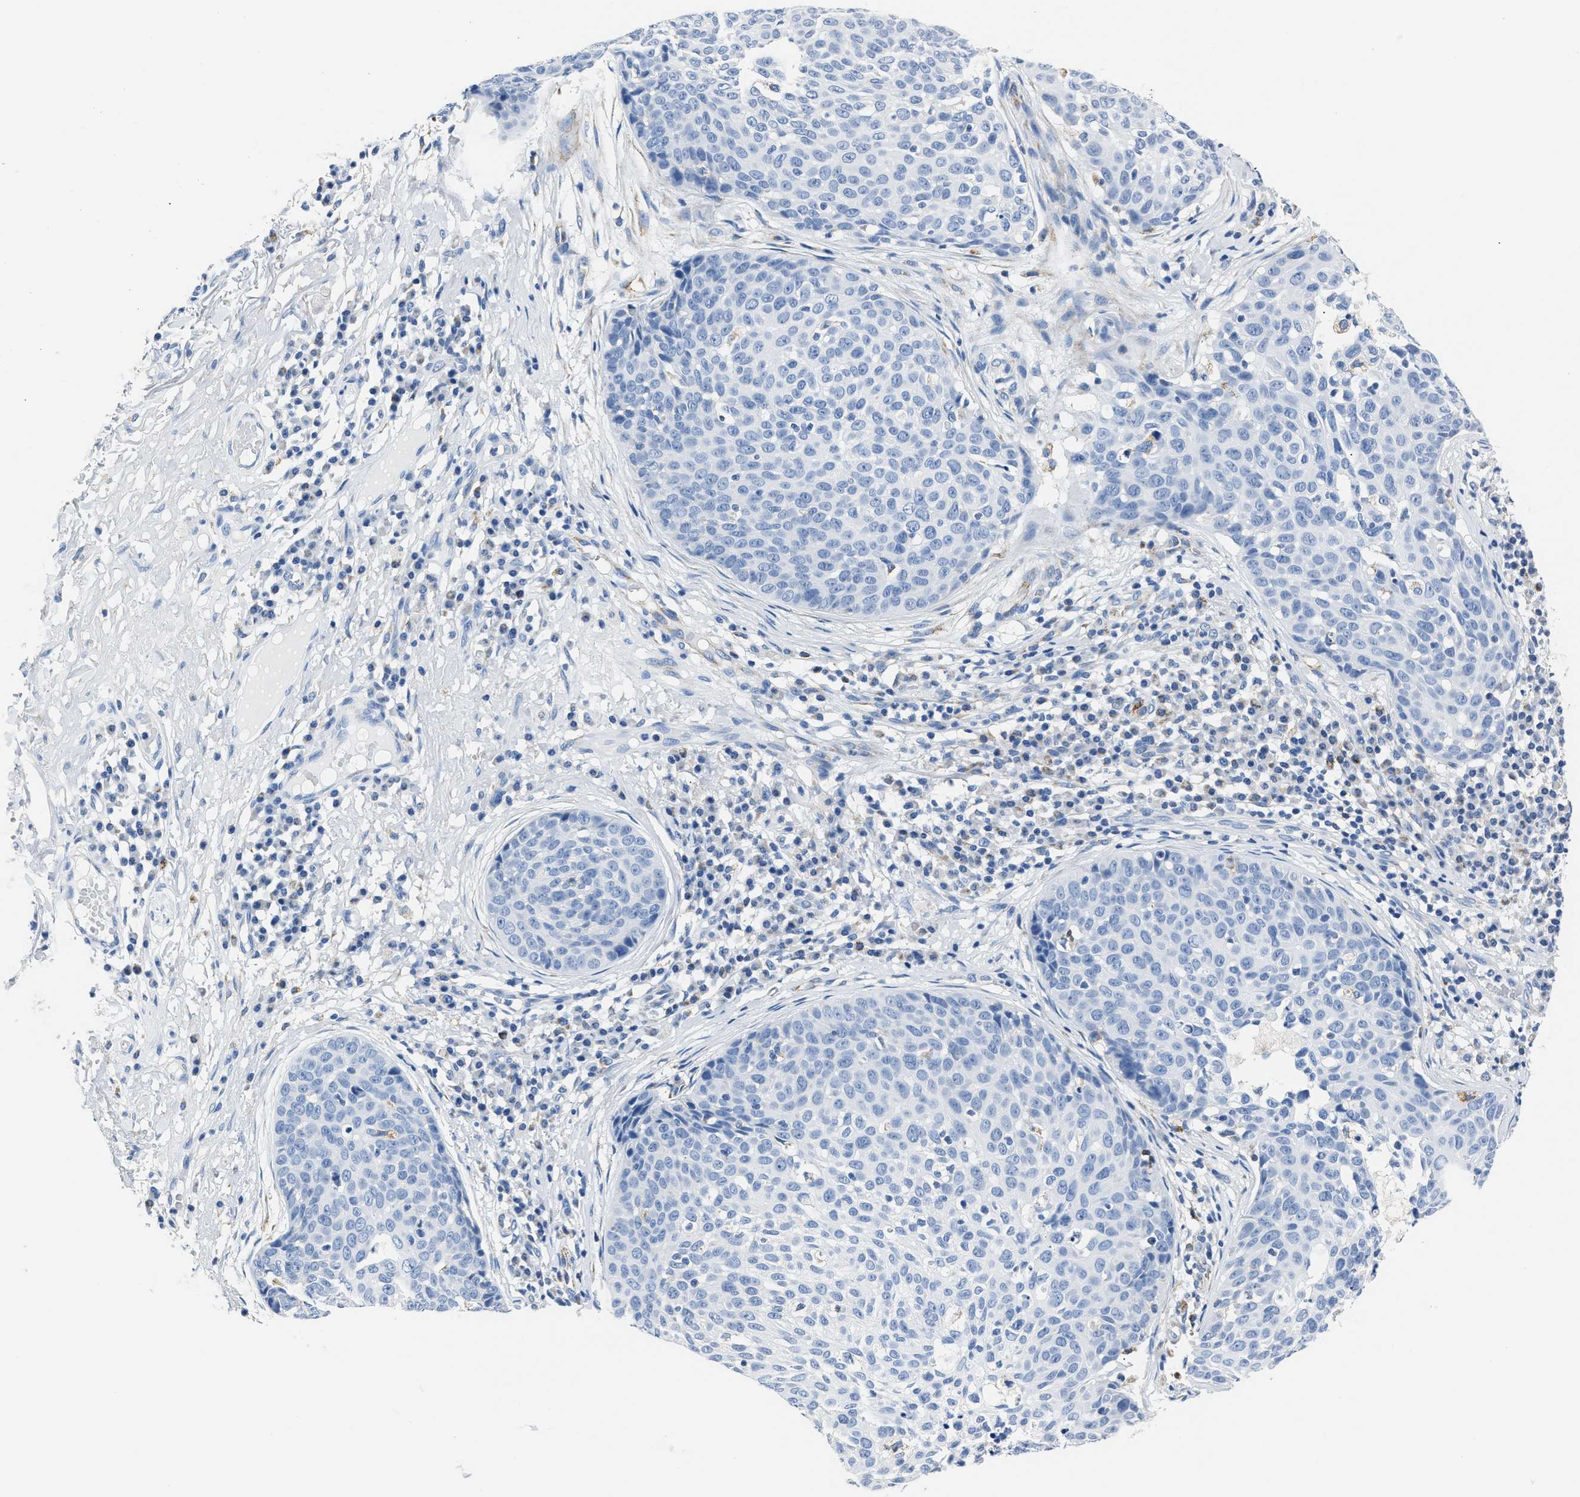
{"staining": {"intensity": "negative", "quantity": "none", "location": "none"}, "tissue": "skin cancer", "cell_type": "Tumor cells", "image_type": "cancer", "snomed": [{"axis": "morphology", "description": "Squamous cell carcinoma in situ, NOS"}, {"axis": "morphology", "description": "Squamous cell carcinoma, NOS"}, {"axis": "topography", "description": "Skin"}], "caption": "IHC photomicrograph of skin squamous cell carcinoma in situ stained for a protein (brown), which shows no positivity in tumor cells.", "gene": "AMACR", "patient": {"sex": "male", "age": 93}}